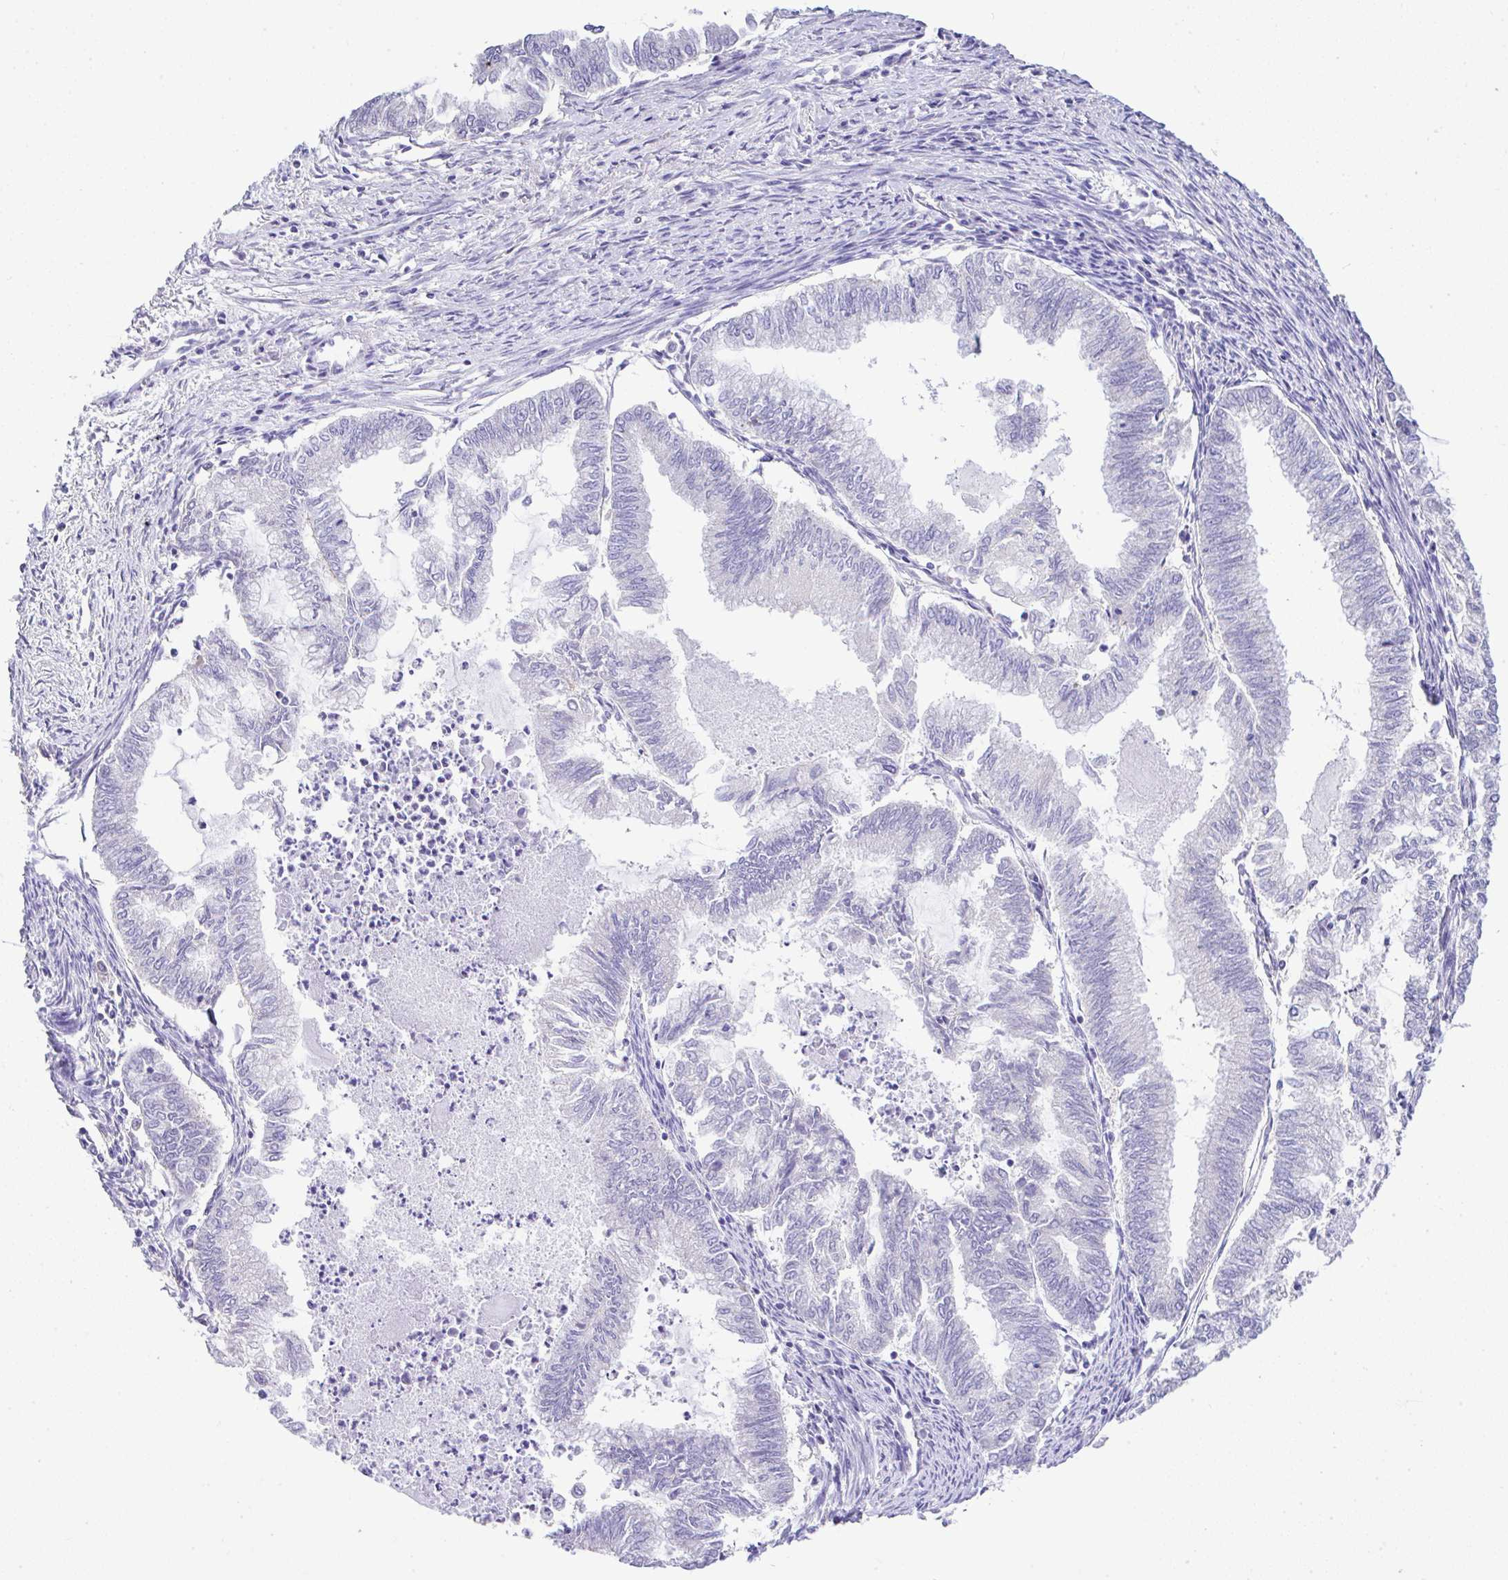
{"staining": {"intensity": "negative", "quantity": "none", "location": "none"}, "tissue": "endometrial cancer", "cell_type": "Tumor cells", "image_type": "cancer", "snomed": [{"axis": "morphology", "description": "Adenocarcinoma, NOS"}, {"axis": "topography", "description": "Endometrium"}], "caption": "High magnification brightfield microscopy of endometrial cancer stained with DAB (brown) and counterstained with hematoxylin (blue): tumor cells show no significant positivity.", "gene": "CTU1", "patient": {"sex": "female", "age": 79}}